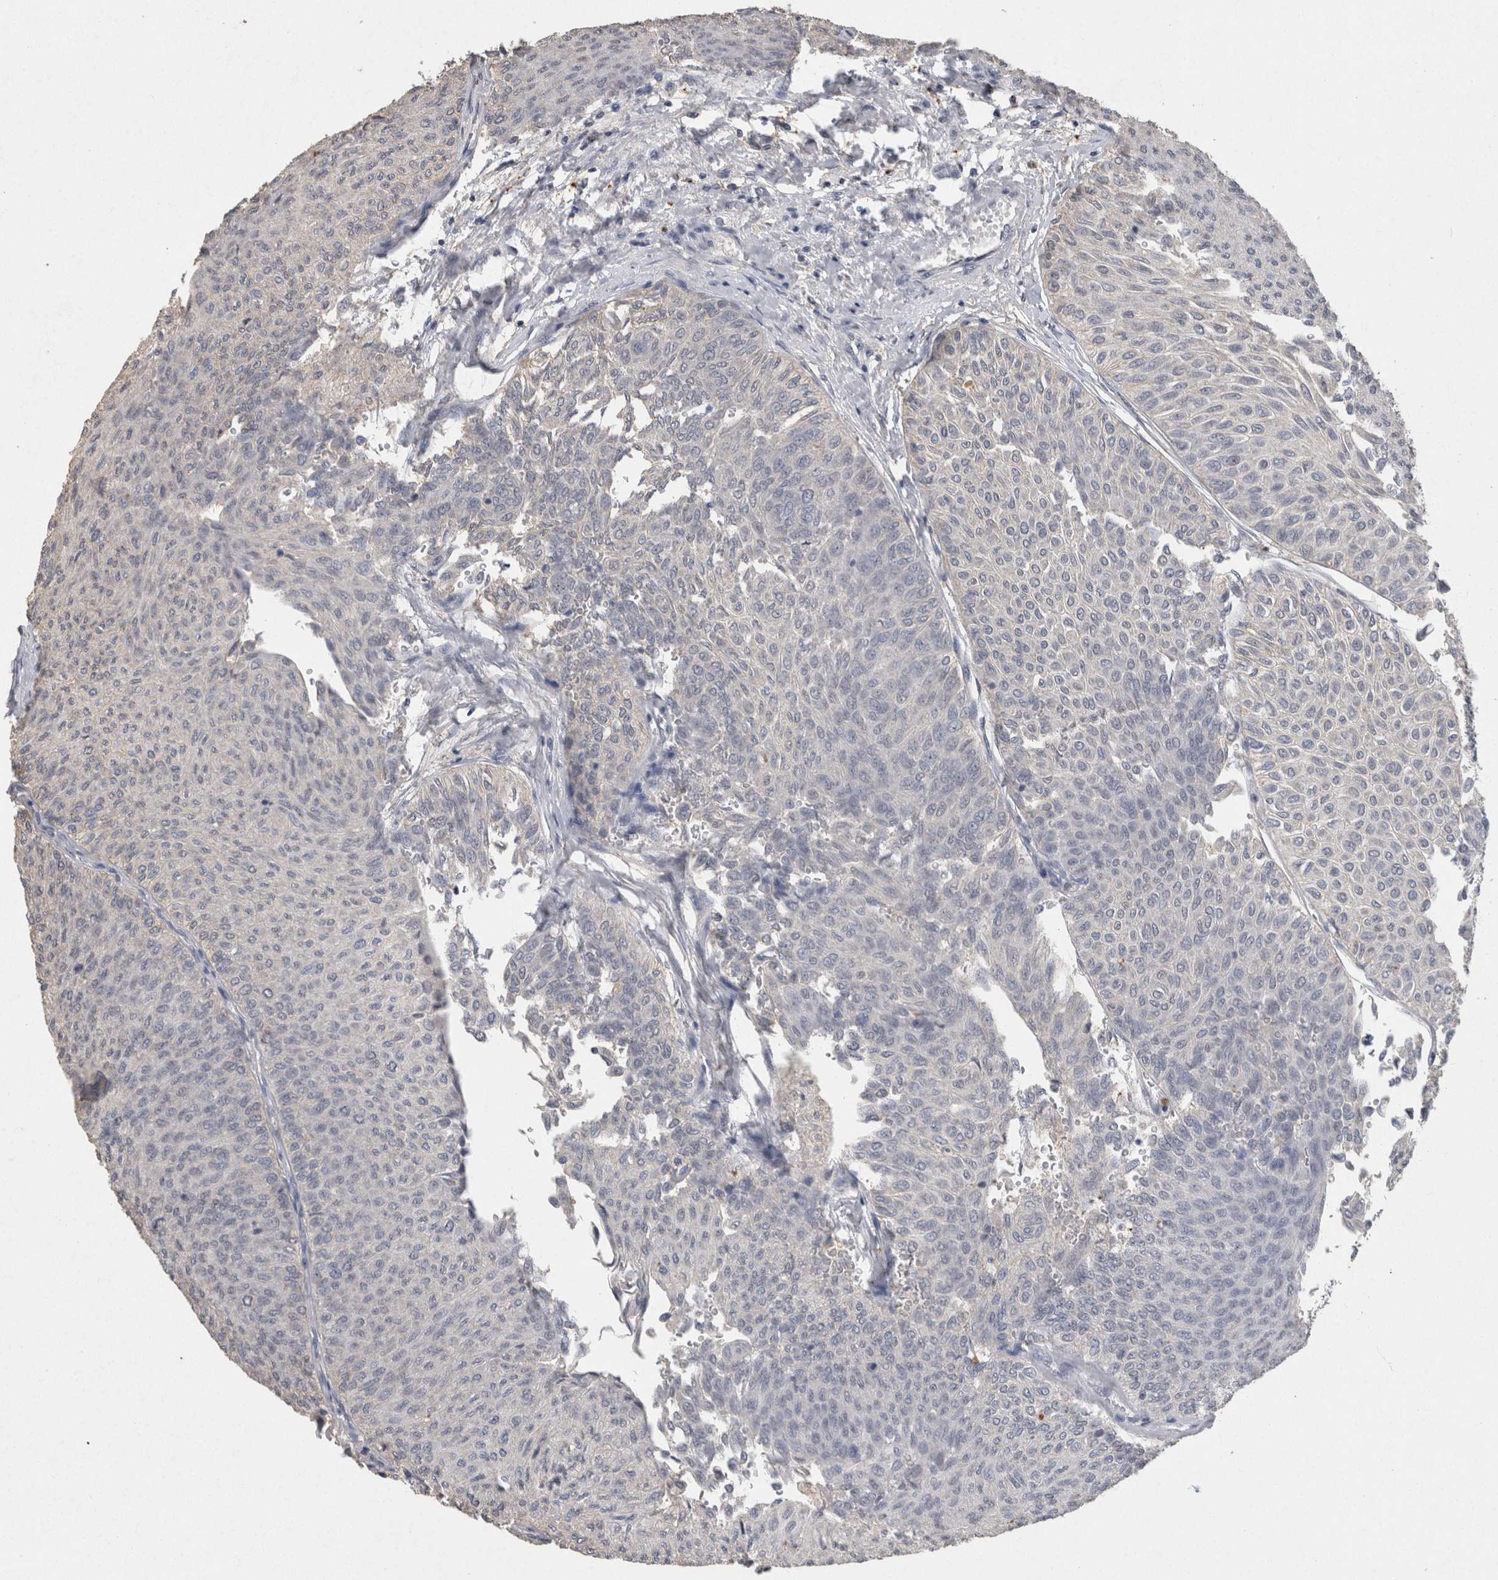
{"staining": {"intensity": "negative", "quantity": "none", "location": "none"}, "tissue": "urothelial cancer", "cell_type": "Tumor cells", "image_type": "cancer", "snomed": [{"axis": "morphology", "description": "Urothelial carcinoma, Low grade"}, {"axis": "topography", "description": "Urinary bladder"}], "caption": "A histopathology image of human urothelial cancer is negative for staining in tumor cells.", "gene": "CNTFR", "patient": {"sex": "male", "age": 78}}